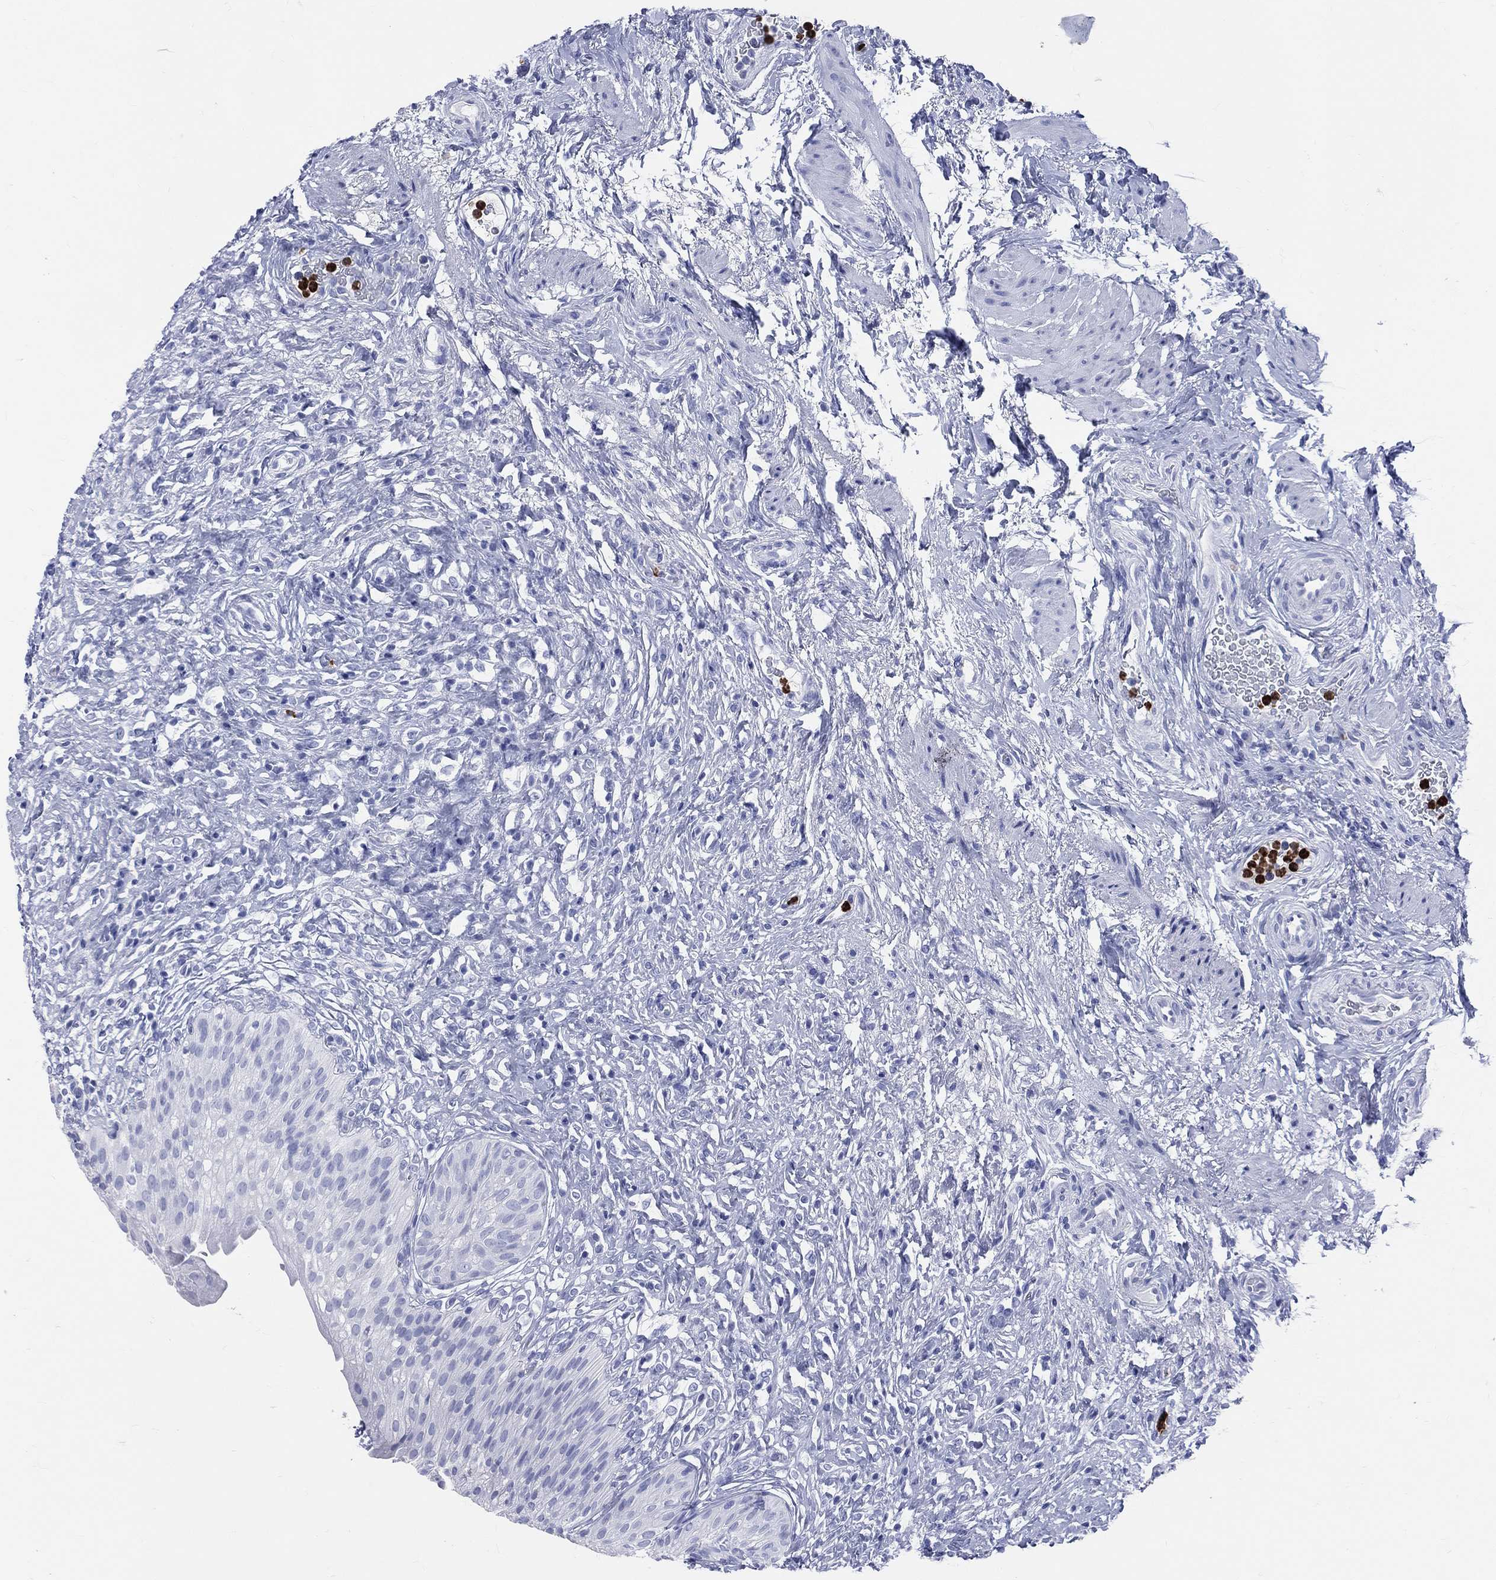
{"staining": {"intensity": "negative", "quantity": "none", "location": "none"}, "tissue": "urinary bladder", "cell_type": "Urothelial cells", "image_type": "normal", "snomed": [{"axis": "morphology", "description": "Normal tissue, NOS"}, {"axis": "topography", "description": "Urinary bladder"}], "caption": "There is no significant expression in urothelial cells of urinary bladder. (Brightfield microscopy of DAB (3,3'-diaminobenzidine) IHC at high magnification).", "gene": "PGLYRP1", "patient": {"sex": "male", "age": 46}}